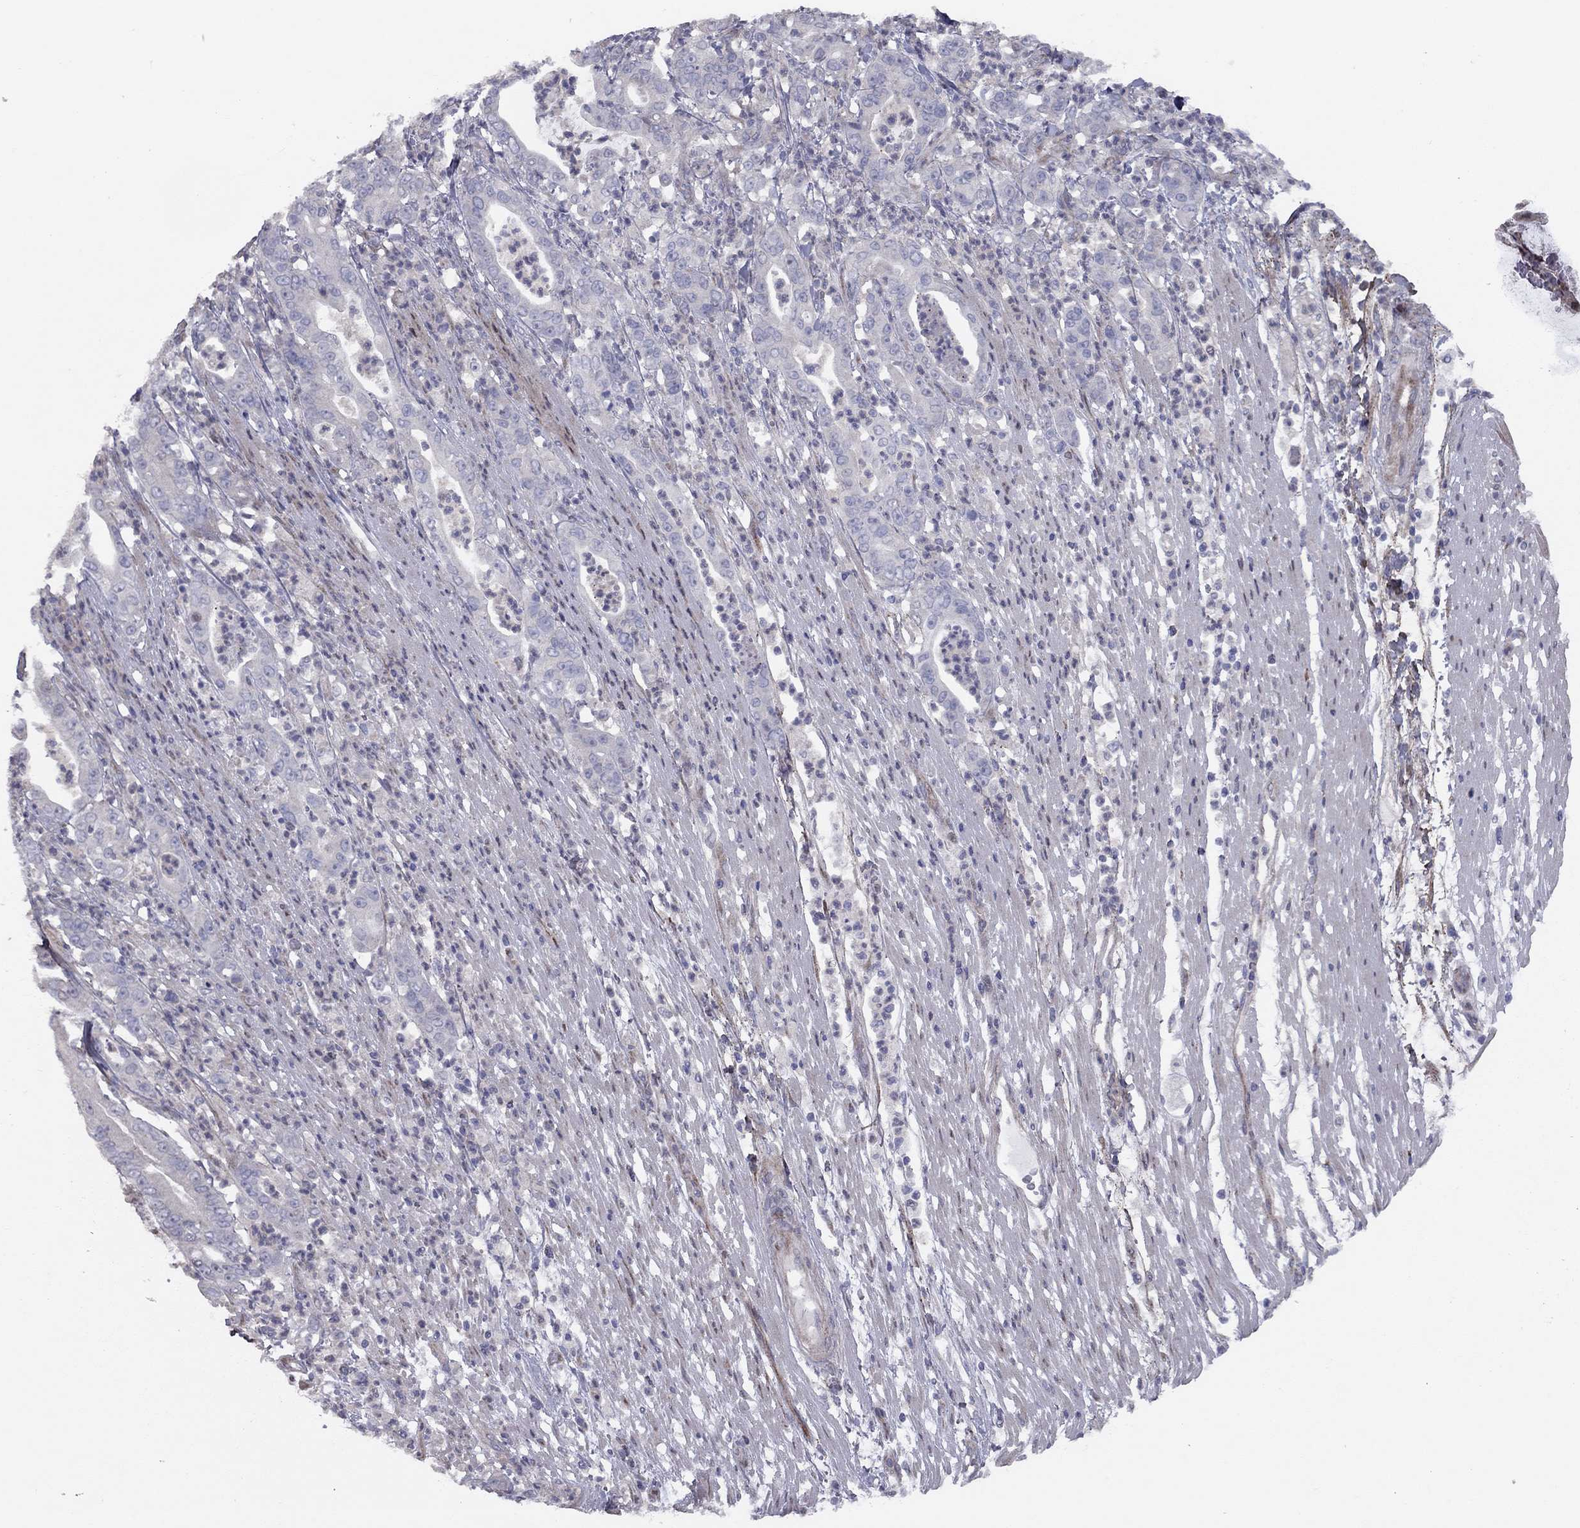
{"staining": {"intensity": "negative", "quantity": "none", "location": "none"}, "tissue": "pancreatic cancer", "cell_type": "Tumor cells", "image_type": "cancer", "snomed": [{"axis": "morphology", "description": "Adenocarcinoma, NOS"}, {"axis": "topography", "description": "Pancreas"}], "caption": "The immunohistochemistry micrograph has no significant staining in tumor cells of adenocarcinoma (pancreatic) tissue.", "gene": "DUSP7", "patient": {"sex": "male", "age": 71}}